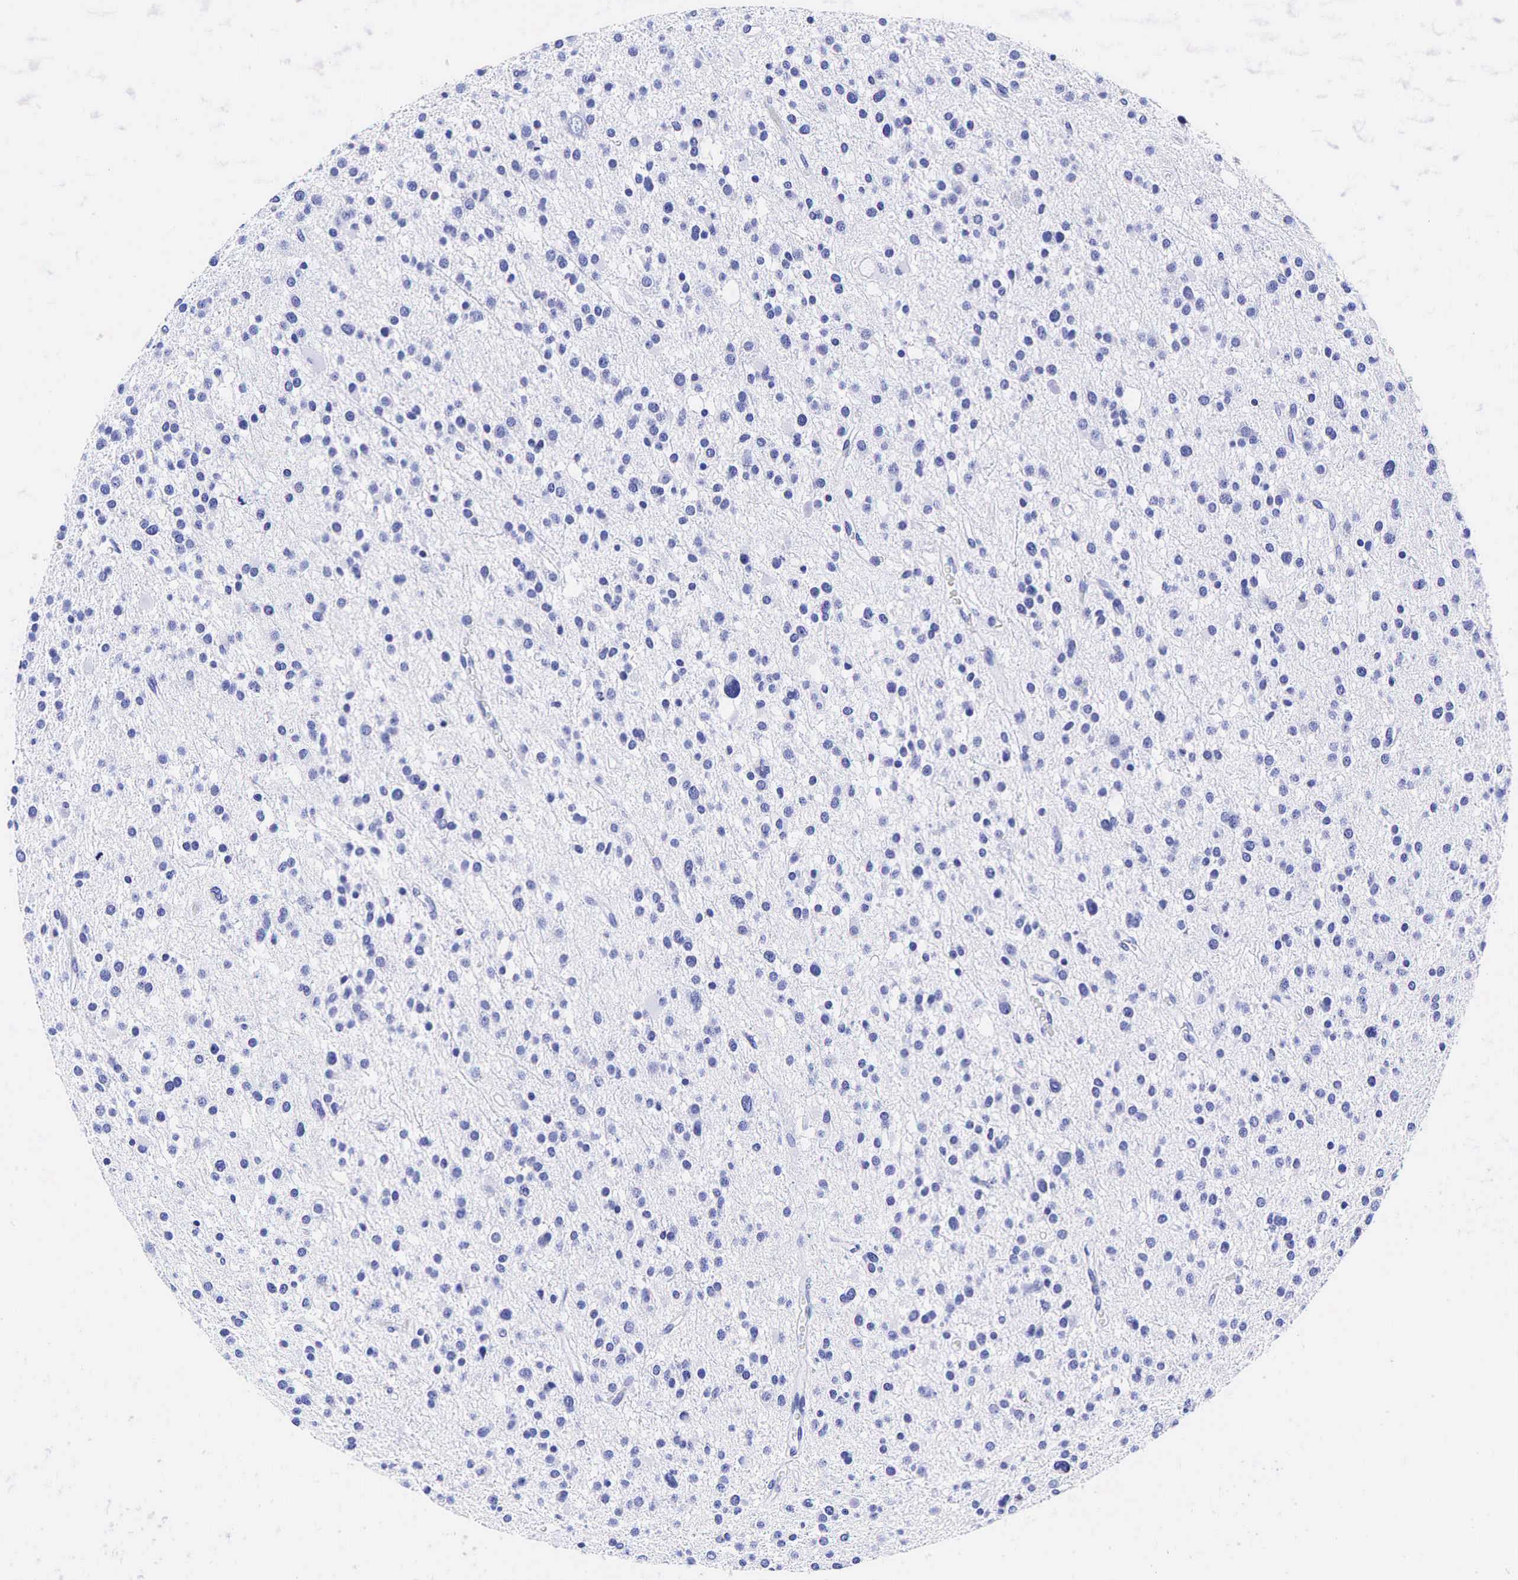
{"staining": {"intensity": "negative", "quantity": "none", "location": "none"}, "tissue": "glioma", "cell_type": "Tumor cells", "image_type": "cancer", "snomed": [{"axis": "morphology", "description": "Glioma, malignant, Low grade"}, {"axis": "topography", "description": "Brain"}], "caption": "Immunohistochemistry (IHC) of human glioma displays no expression in tumor cells. (DAB IHC with hematoxylin counter stain).", "gene": "GAST", "patient": {"sex": "female", "age": 36}}